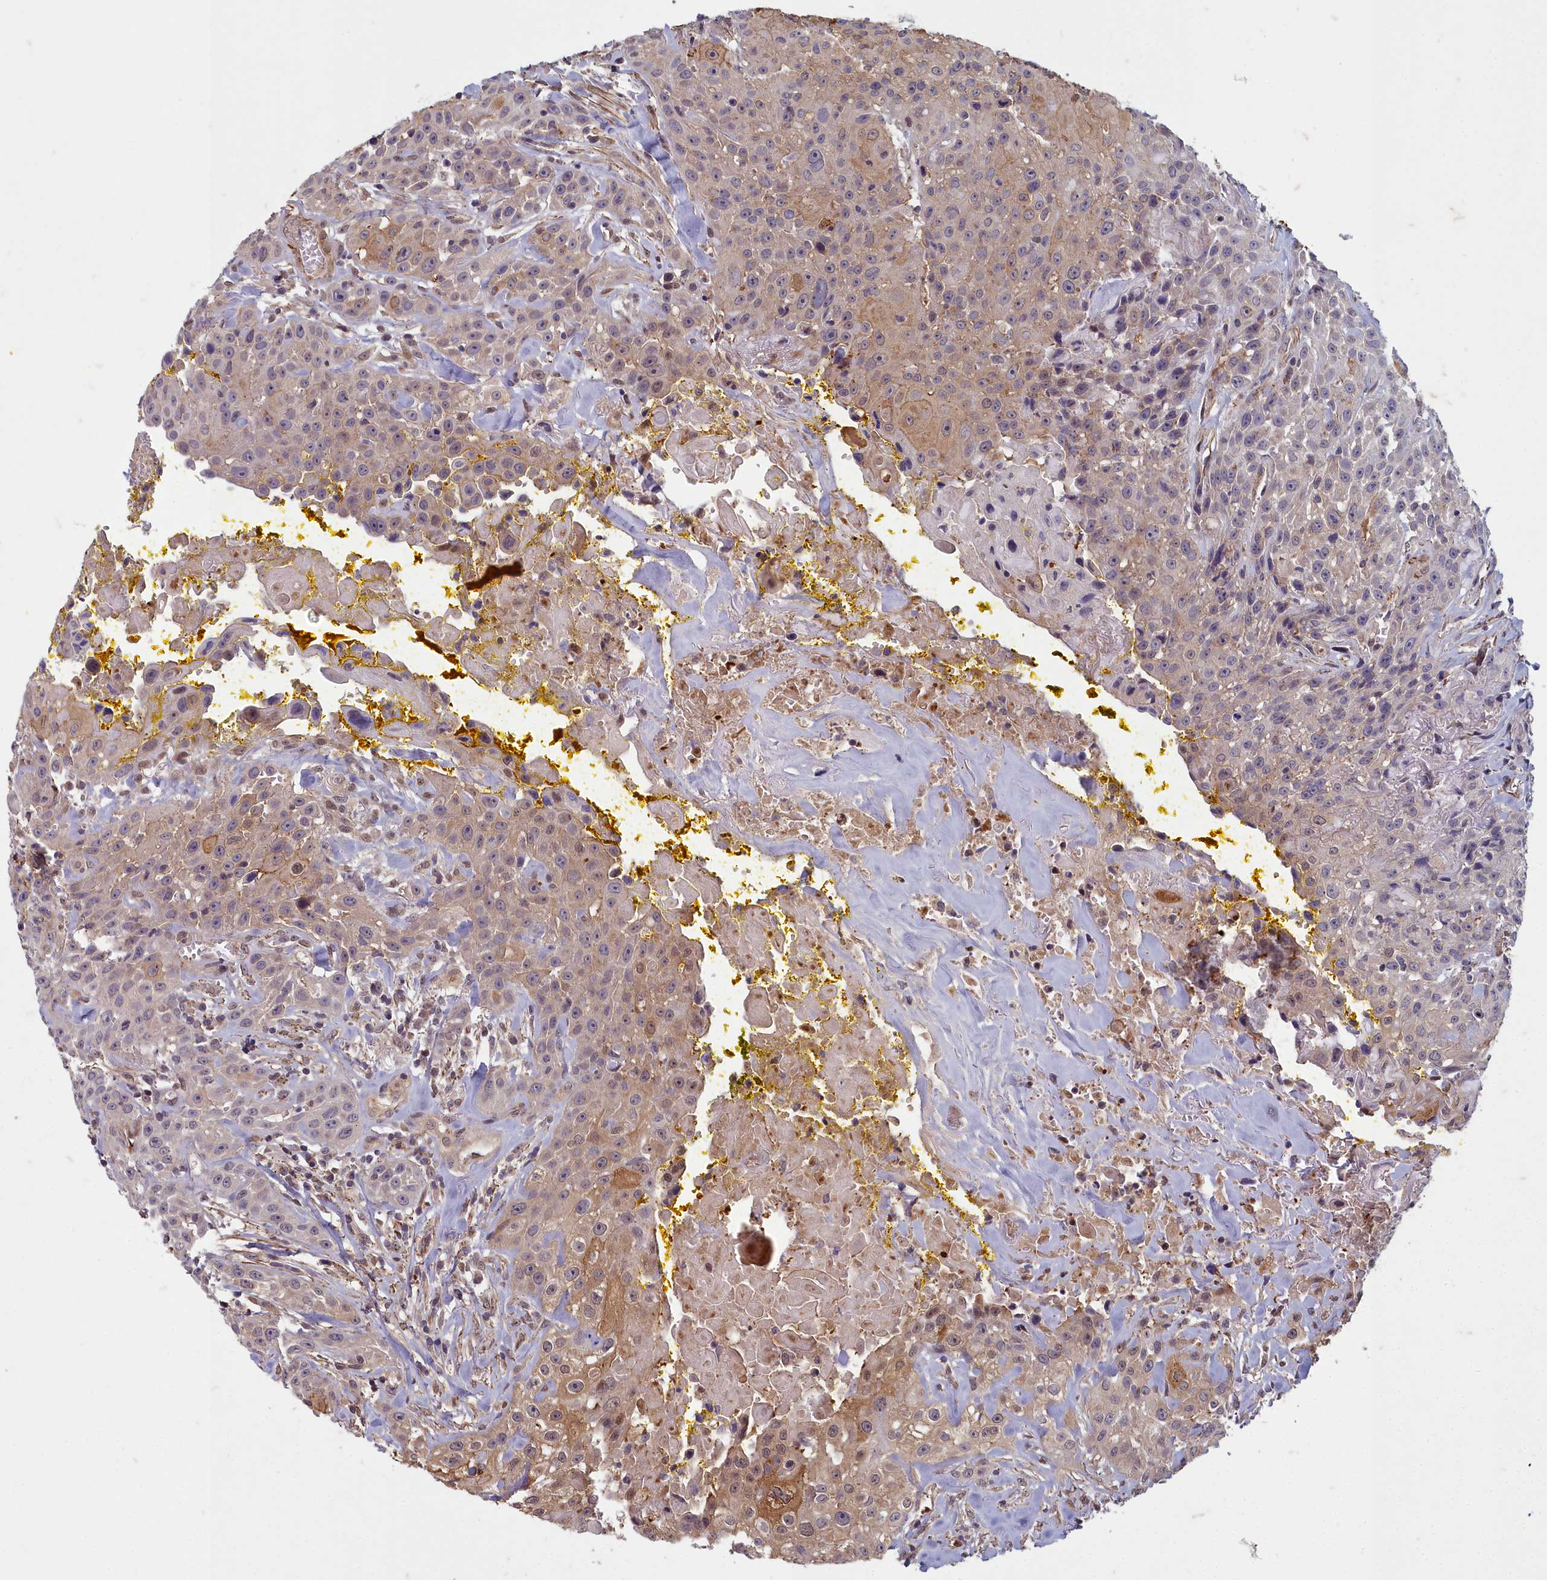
{"staining": {"intensity": "moderate", "quantity": "25%-75%", "location": "cytoplasmic/membranous,nuclear"}, "tissue": "head and neck cancer", "cell_type": "Tumor cells", "image_type": "cancer", "snomed": [{"axis": "morphology", "description": "Squamous cell carcinoma, NOS"}, {"axis": "topography", "description": "Oral tissue"}, {"axis": "topography", "description": "Head-Neck"}], "caption": "Head and neck squamous cell carcinoma stained for a protein (brown) exhibits moderate cytoplasmic/membranous and nuclear positive positivity in approximately 25%-75% of tumor cells.", "gene": "ZNF626", "patient": {"sex": "female", "age": 82}}